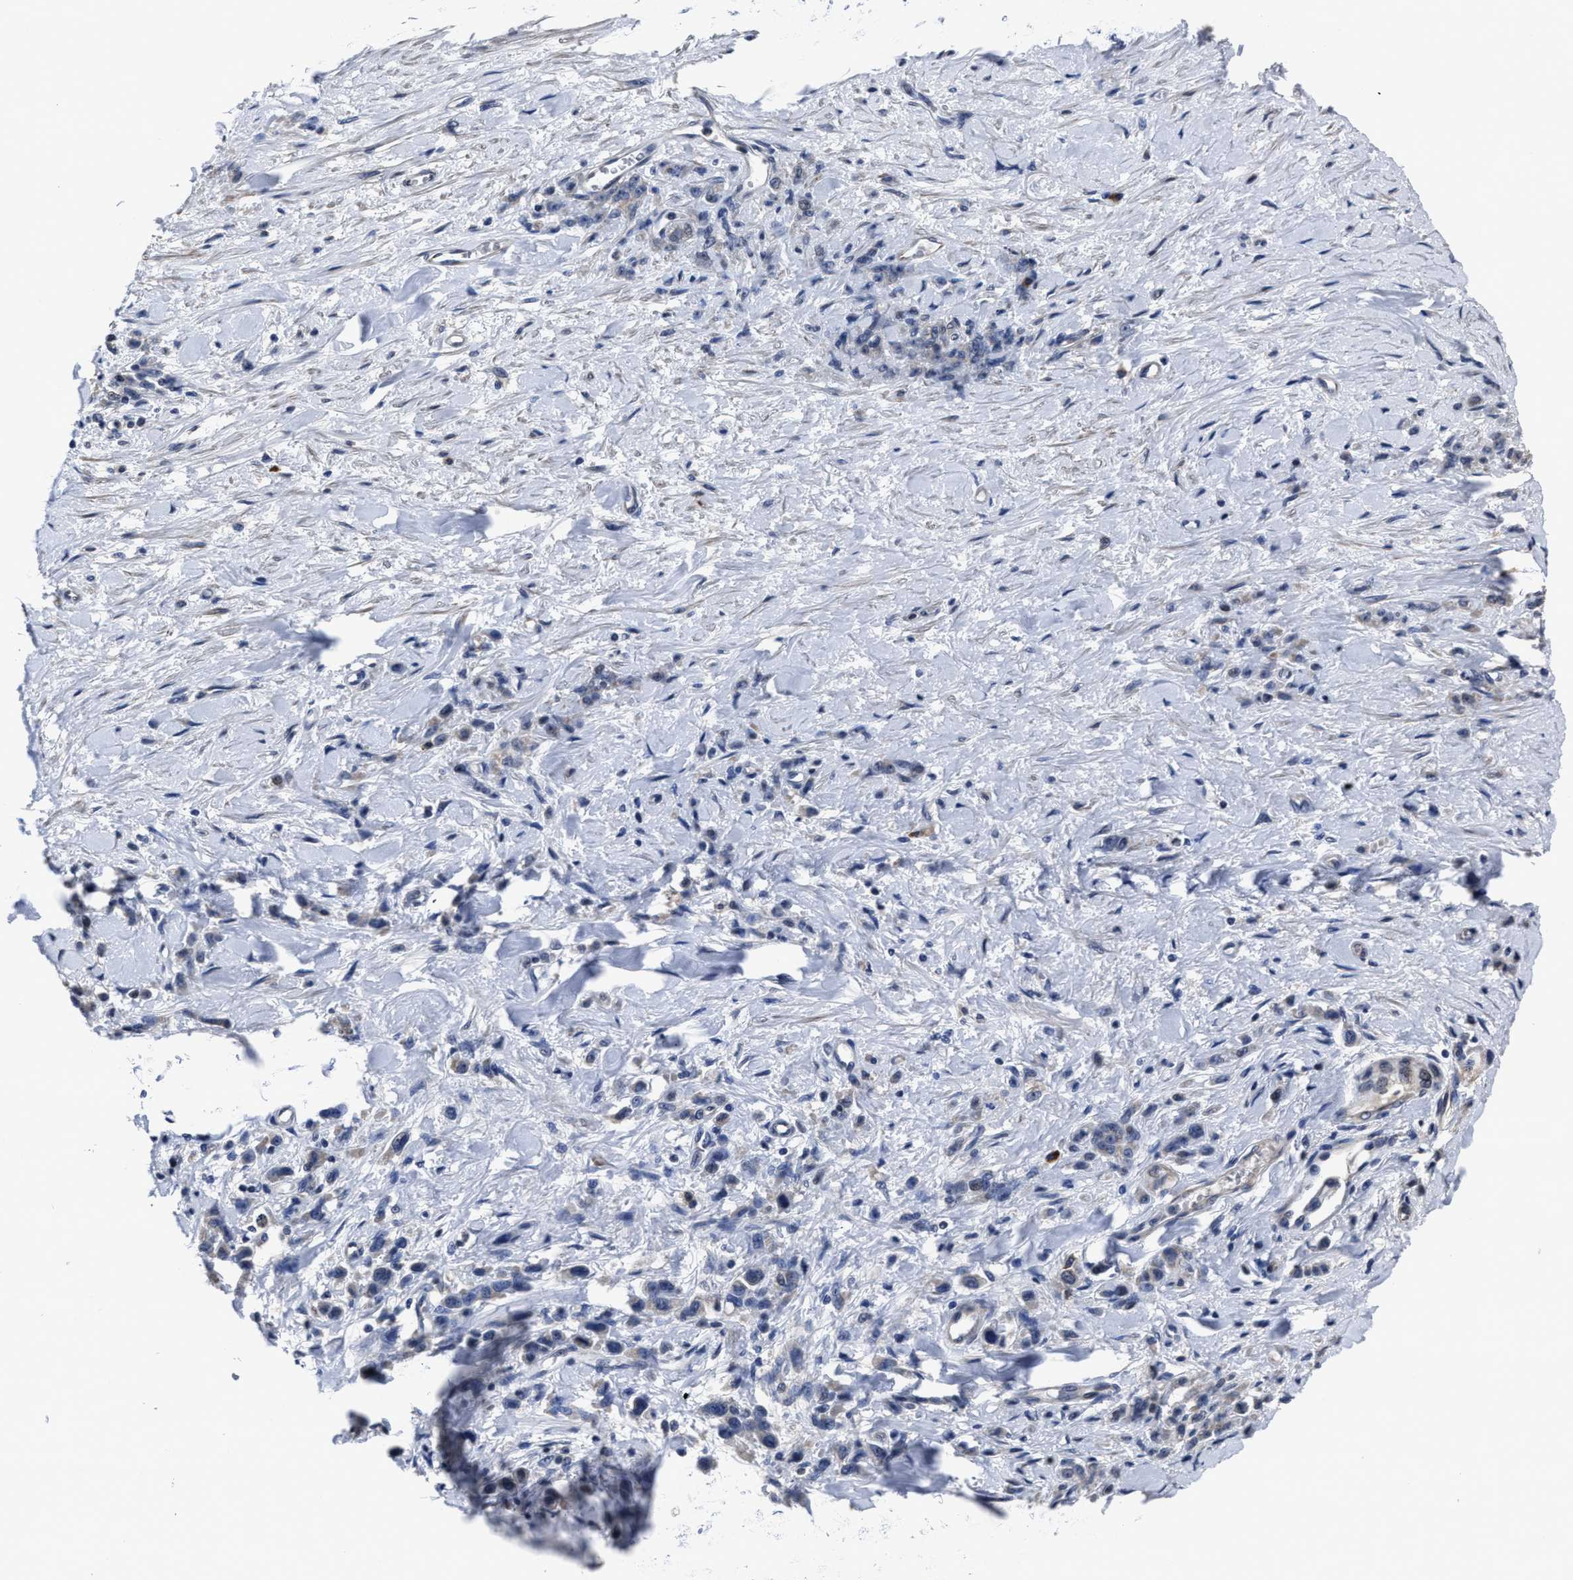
{"staining": {"intensity": "negative", "quantity": "none", "location": "none"}, "tissue": "stomach cancer", "cell_type": "Tumor cells", "image_type": "cancer", "snomed": [{"axis": "morphology", "description": "Normal tissue, NOS"}, {"axis": "morphology", "description": "Adenocarcinoma, NOS"}, {"axis": "topography", "description": "Stomach"}], "caption": "The IHC histopathology image has no significant positivity in tumor cells of adenocarcinoma (stomach) tissue.", "gene": "RSBN1L", "patient": {"sex": "male", "age": 82}}